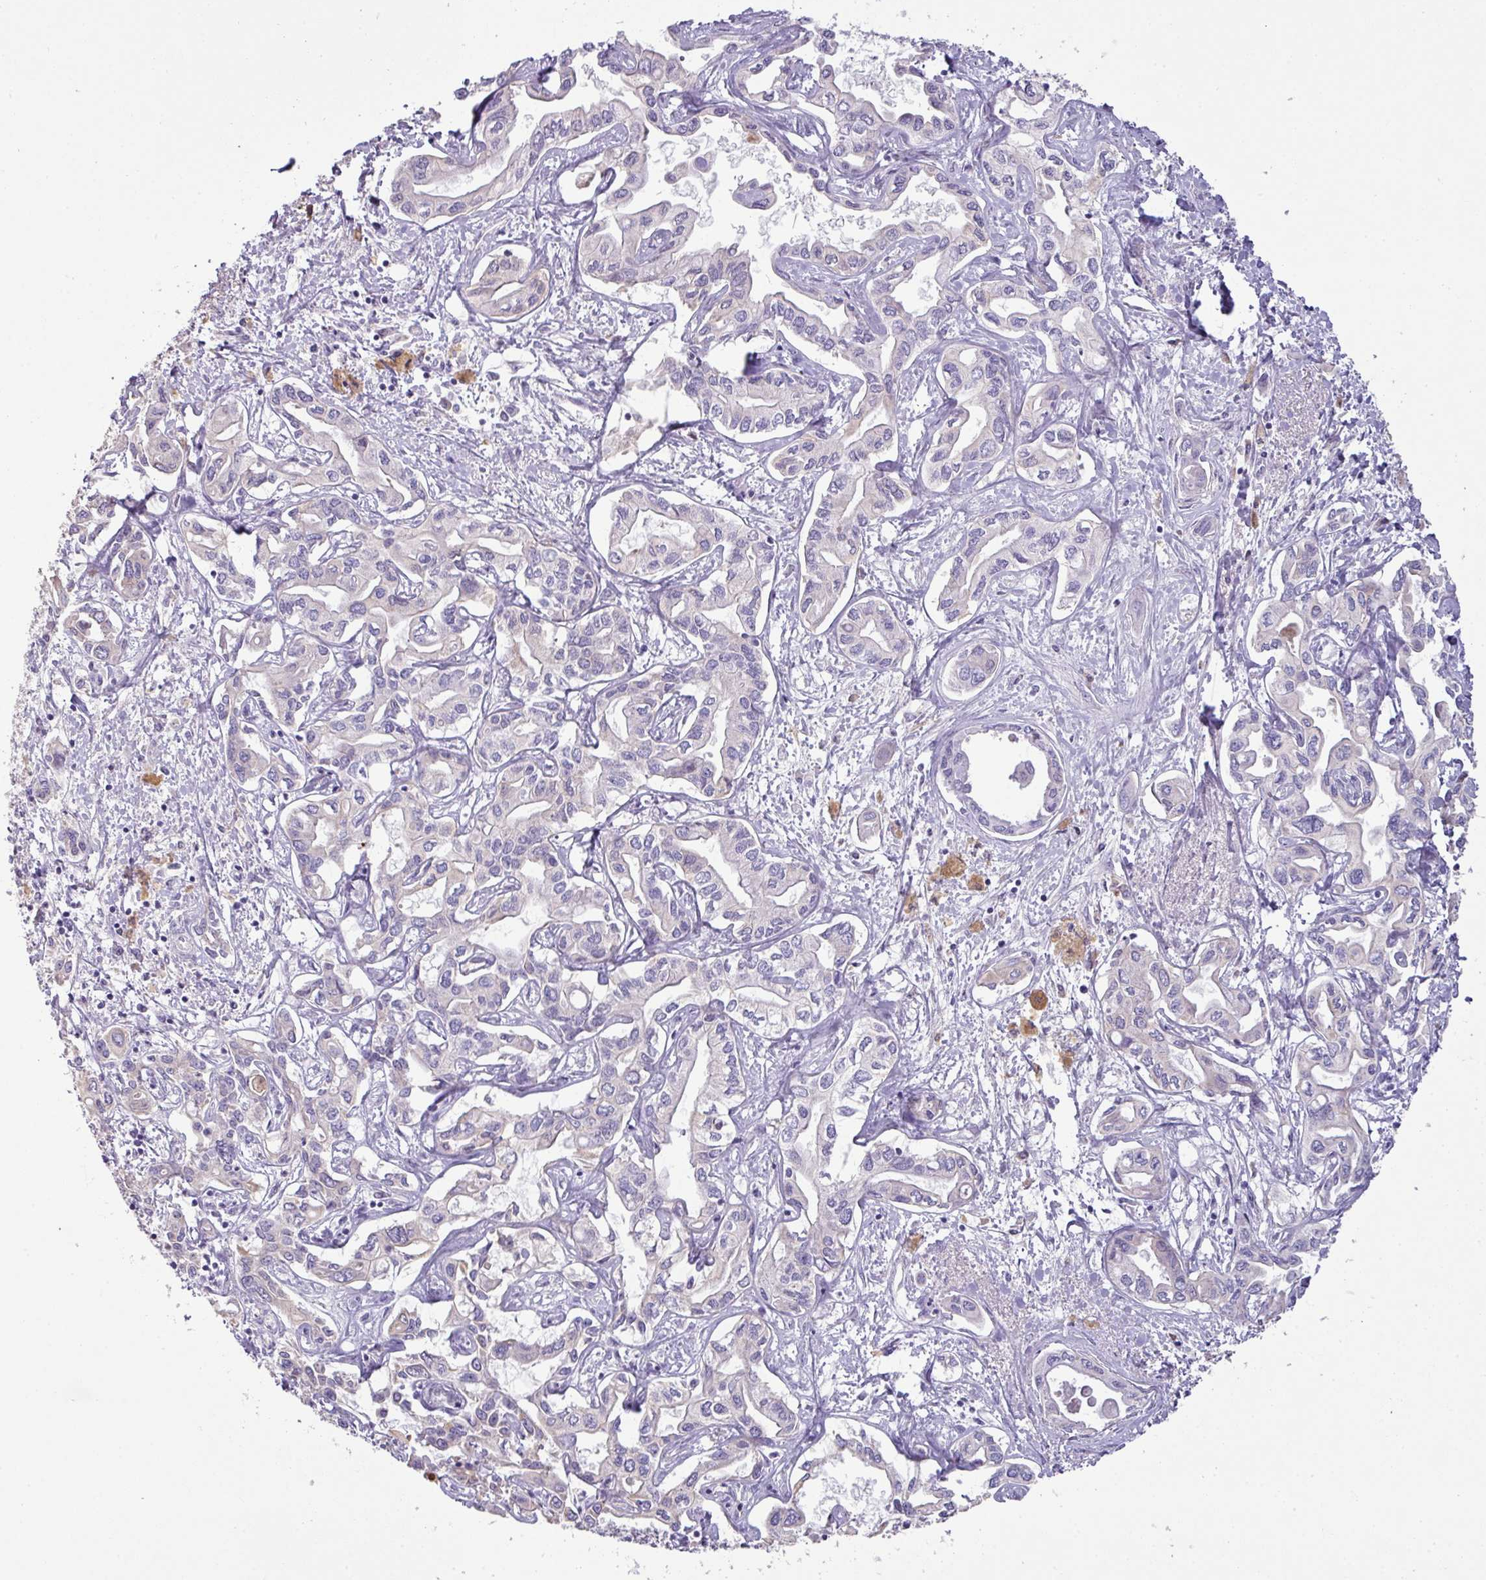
{"staining": {"intensity": "negative", "quantity": "none", "location": "none"}, "tissue": "liver cancer", "cell_type": "Tumor cells", "image_type": "cancer", "snomed": [{"axis": "morphology", "description": "Cholangiocarcinoma"}, {"axis": "topography", "description": "Liver"}], "caption": "A photomicrograph of human liver cholangiocarcinoma is negative for staining in tumor cells.", "gene": "OR6C6", "patient": {"sex": "female", "age": 64}}